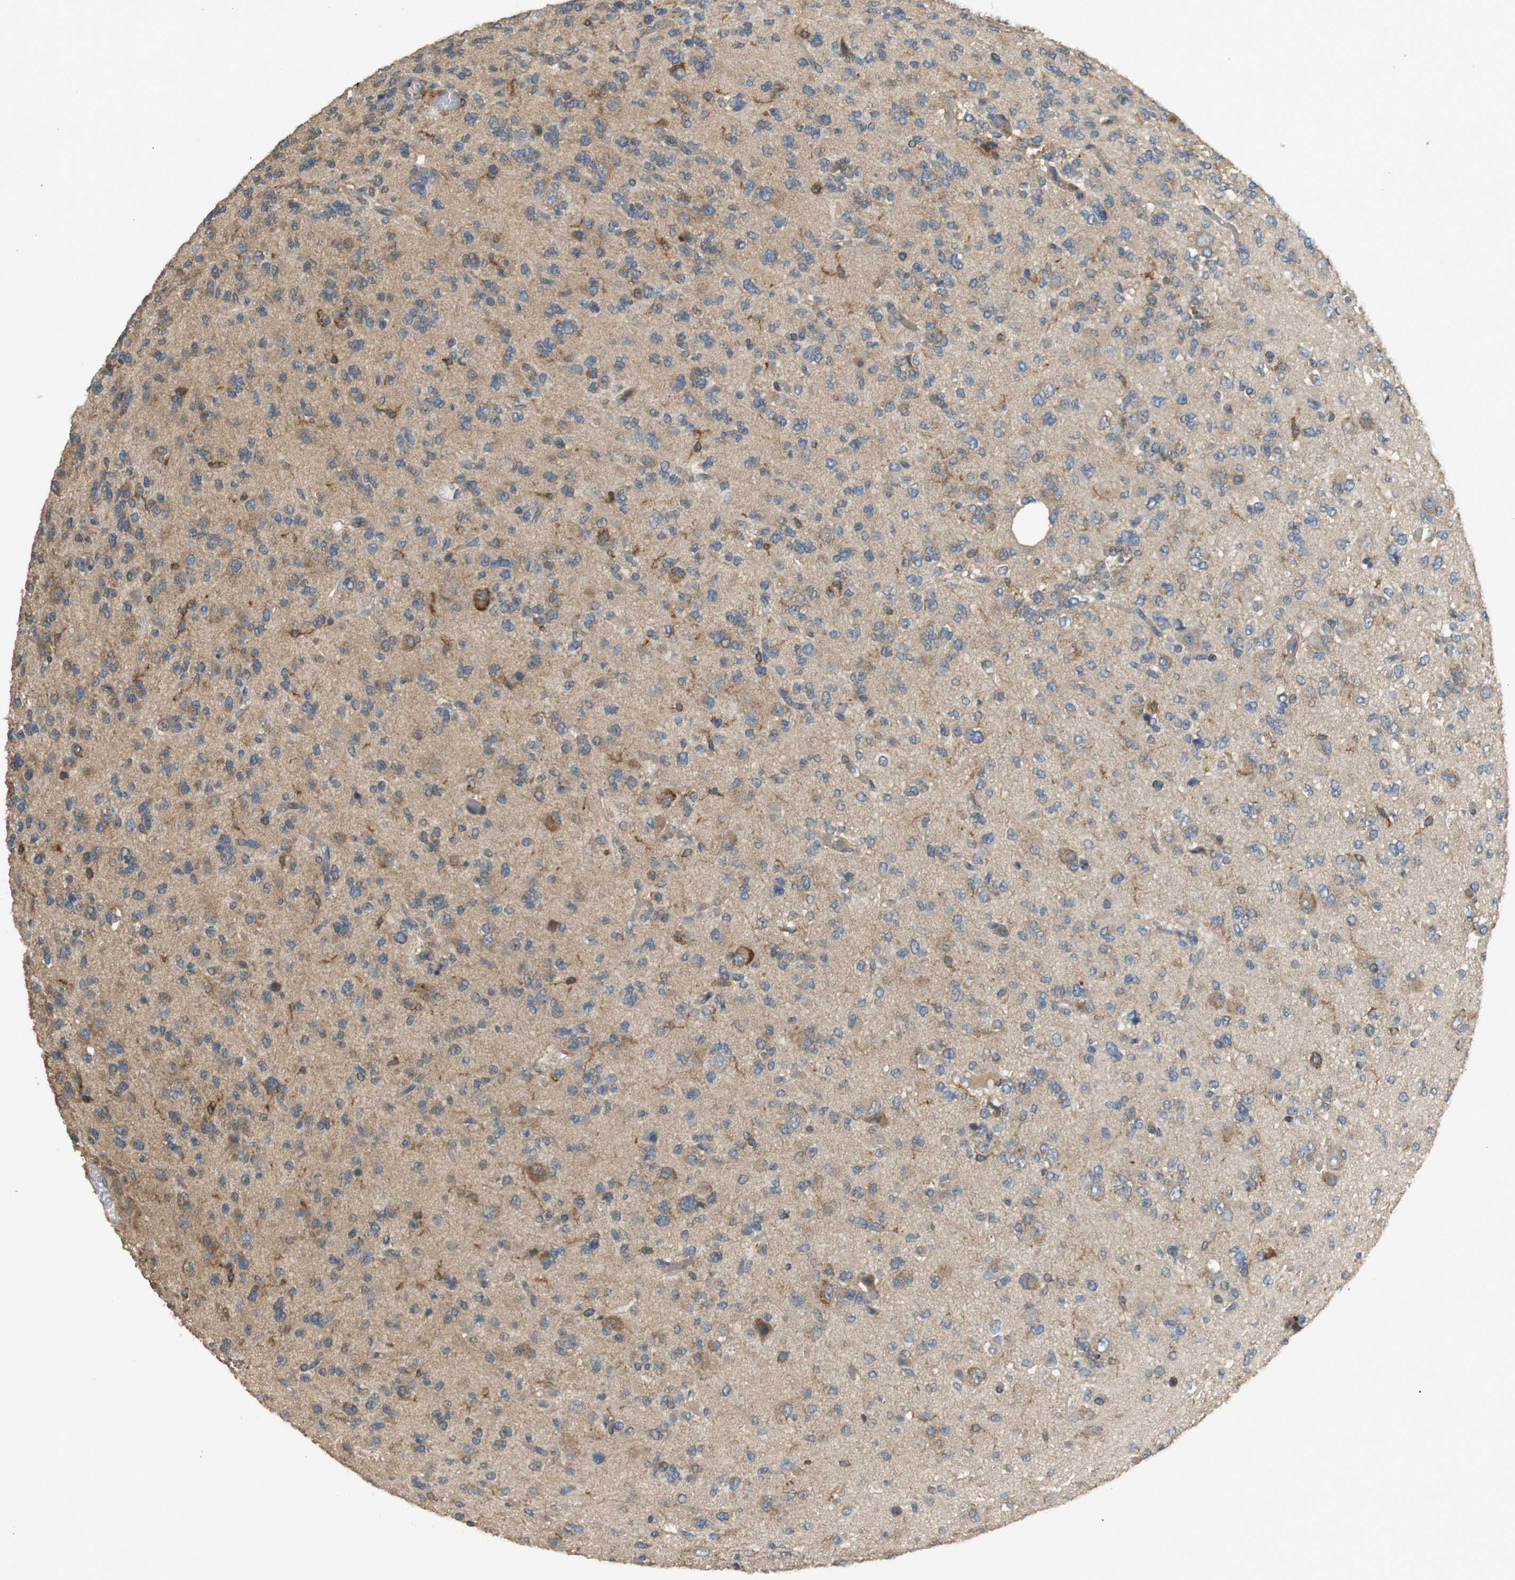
{"staining": {"intensity": "moderate", "quantity": "<25%", "location": "cytoplasmic/membranous"}, "tissue": "glioma", "cell_type": "Tumor cells", "image_type": "cancer", "snomed": [{"axis": "morphology", "description": "Glioma, malignant, Low grade"}, {"axis": "topography", "description": "Brain"}], "caption": "An image showing moderate cytoplasmic/membranous staining in about <25% of tumor cells in glioma, as visualized by brown immunohistochemical staining.", "gene": "ARHGAP24", "patient": {"sex": "male", "age": 38}}